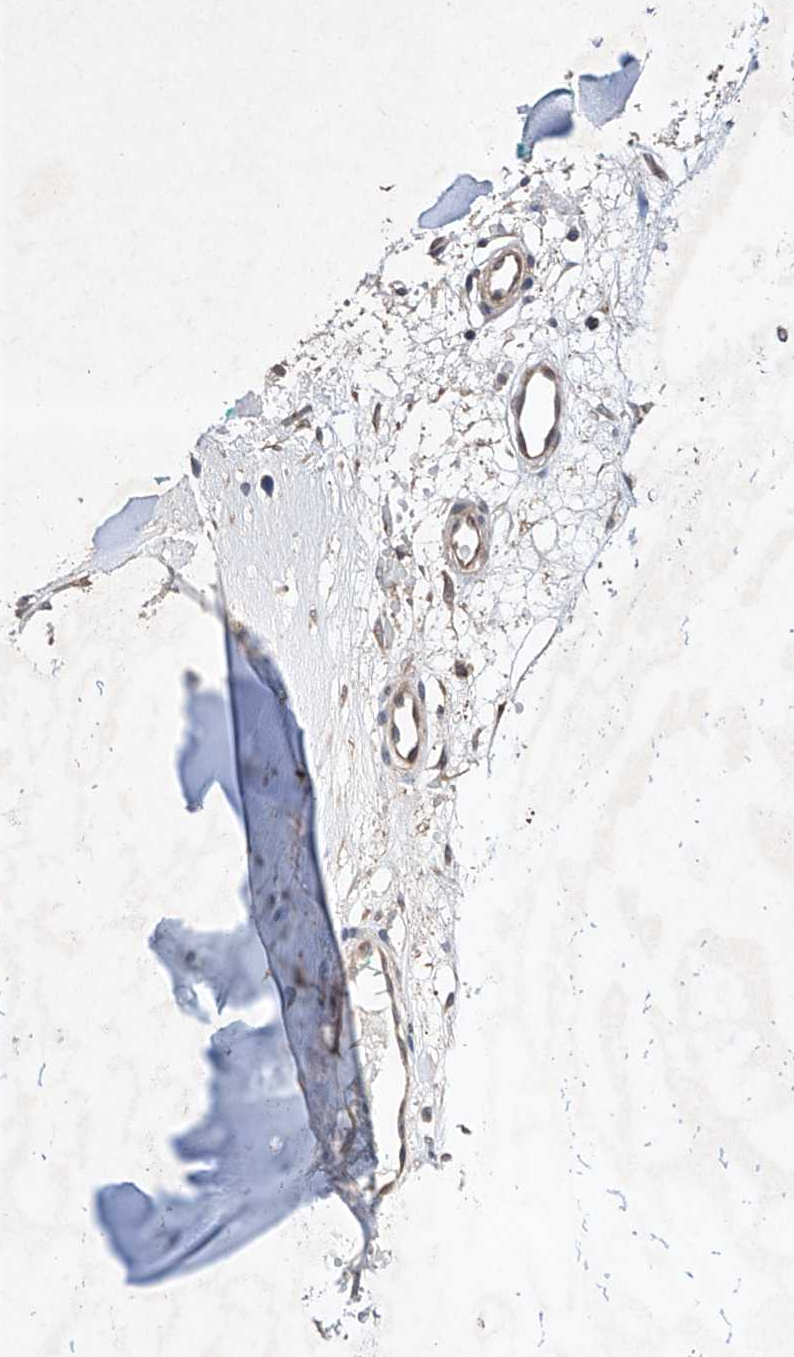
{"staining": {"intensity": "moderate", "quantity": ">75%", "location": "cytoplasmic/membranous"}, "tissue": "adipose tissue", "cell_type": "Adipocytes", "image_type": "normal", "snomed": [{"axis": "morphology", "description": "Normal tissue, NOS"}, {"axis": "morphology", "description": "Basal cell carcinoma"}, {"axis": "topography", "description": "Cartilage tissue"}, {"axis": "topography", "description": "Nasopharynx"}, {"axis": "topography", "description": "Oral tissue"}], "caption": "IHC staining of normal adipose tissue, which exhibits medium levels of moderate cytoplasmic/membranous positivity in about >75% of adipocytes indicating moderate cytoplasmic/membranous protein expression. The staining was performed using DAB (brown) for protein detection and nuclei were counterstained in hematoxylin (blue).", "gene": "LURAP1", "patient": {"sex": "female", "age": 77}}